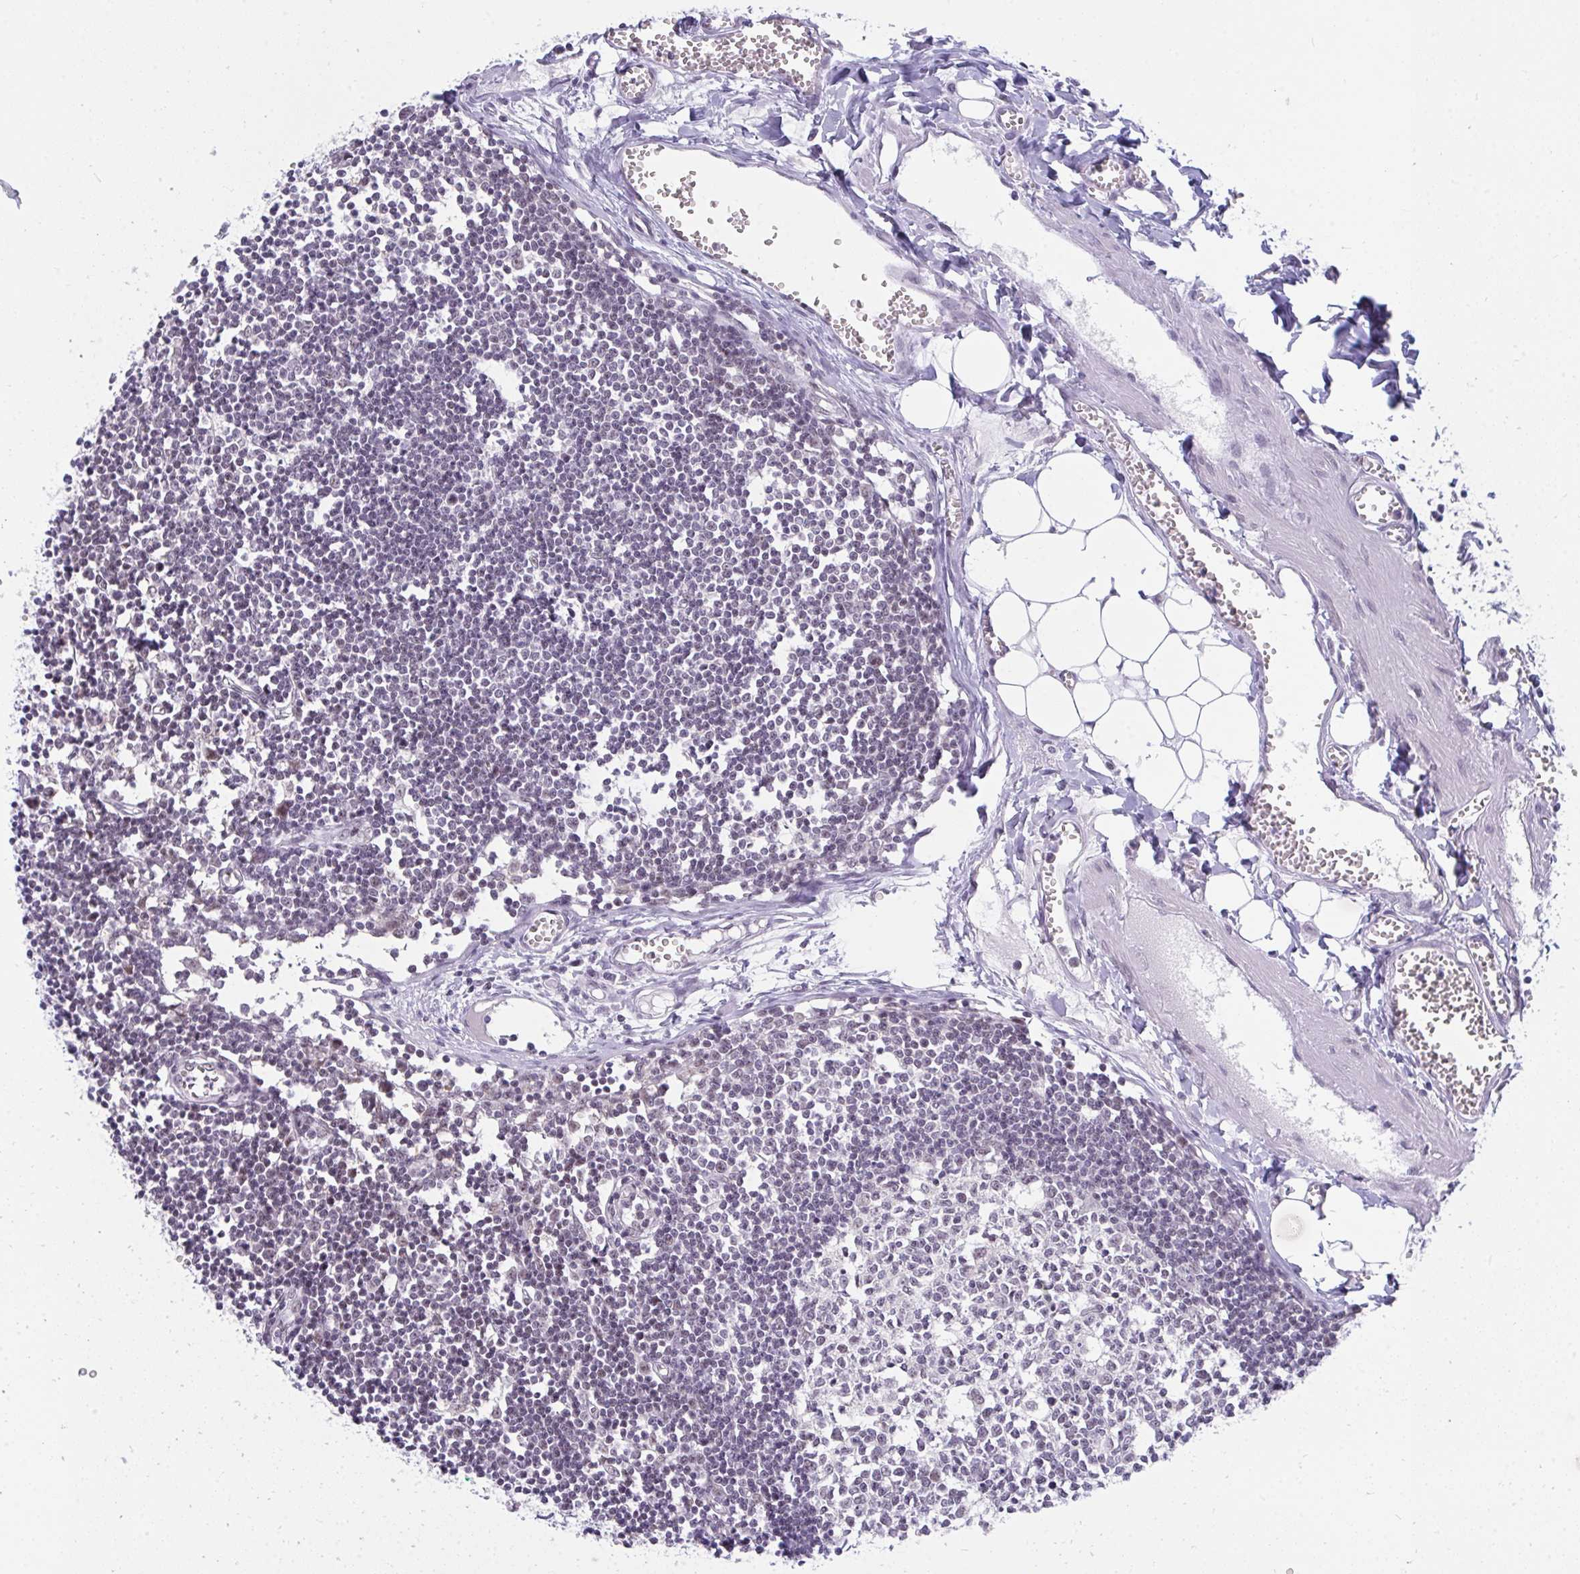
{"staining": {"intensity": "weak", "quantity": "<25%", "location": "nuclear"}, "tissue": "lymph node", "cell_type": "Germinal center cells", "image_type": "normal", "snomed": [{"axis": "morphology", "description": "Normal tissue, NOS"}, {"axis": "topography", "description": "Lymph node"}], "caption": "Immunohistochemical staining of unremarkable lymph node exhibits no significant staining in germinal center cells. (DAB (3,3'-diaminobenzidine) immunohistochemistry (IHC) visualized using brightfield microscopy, high magnification).", "gene": "PRR14", "patient": {"sex": "female", "age": 11}}